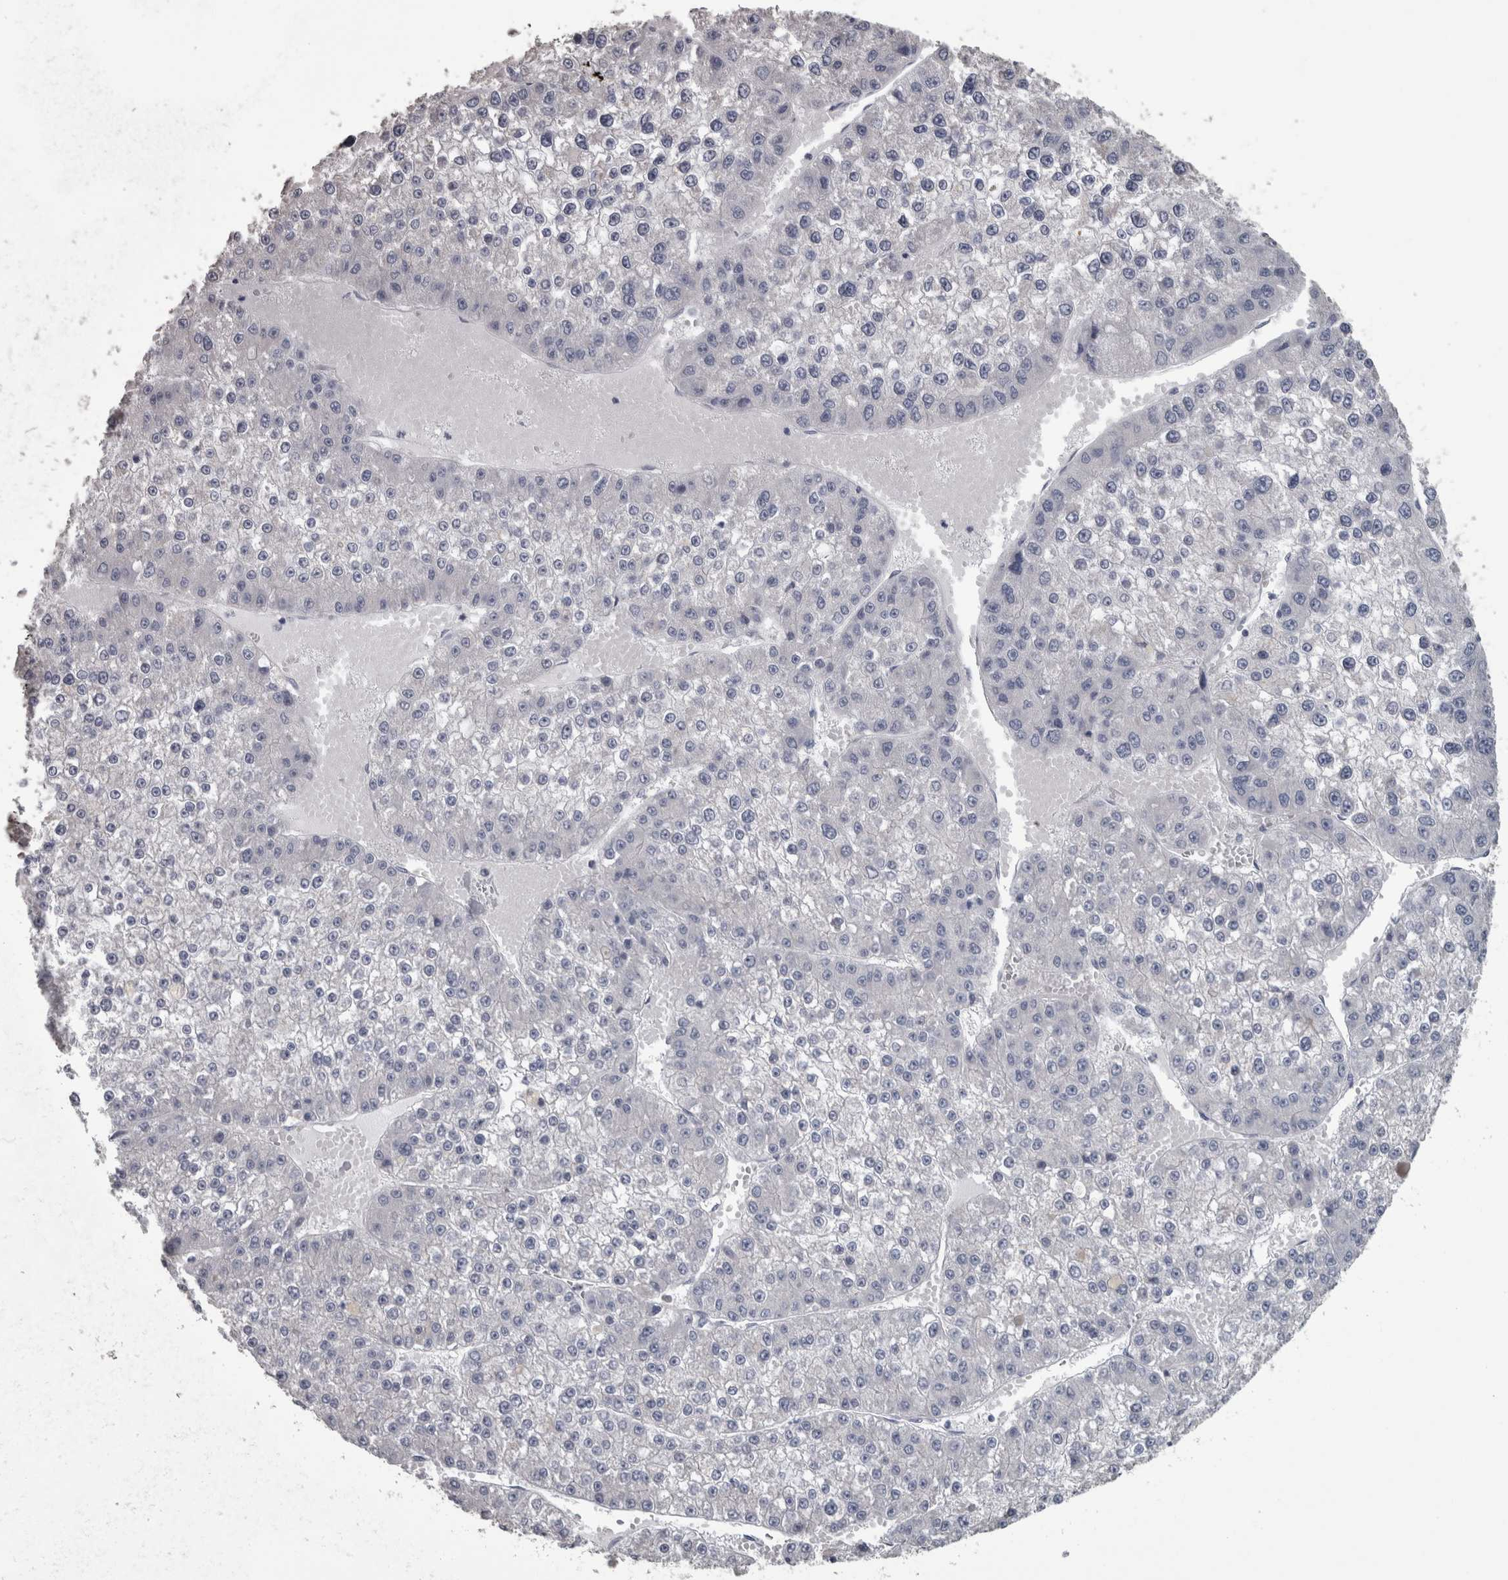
{"staining": {"intensity": "negative", "quantity": "none", "location": "none"}, "tissue": "liver cancer", "cell_type": "Tumor cells", "image_type": "cancer", "snomed": [{"axis": "morphology", "description": "Carcinoma, Hepatocellular, NOS"}, {"axis": "topography", "description": "Liver"}], "caption": "Immunohistochemistry micrograph of neoplastic tissue: human liver hepatocellular carcinoma stained with DAB (3,3'-diaminobenzidine) reveals no significant protein expression in tumor cells.", "gene": "EFEMP2", "patient": {"sex": "female", "age": 73}}